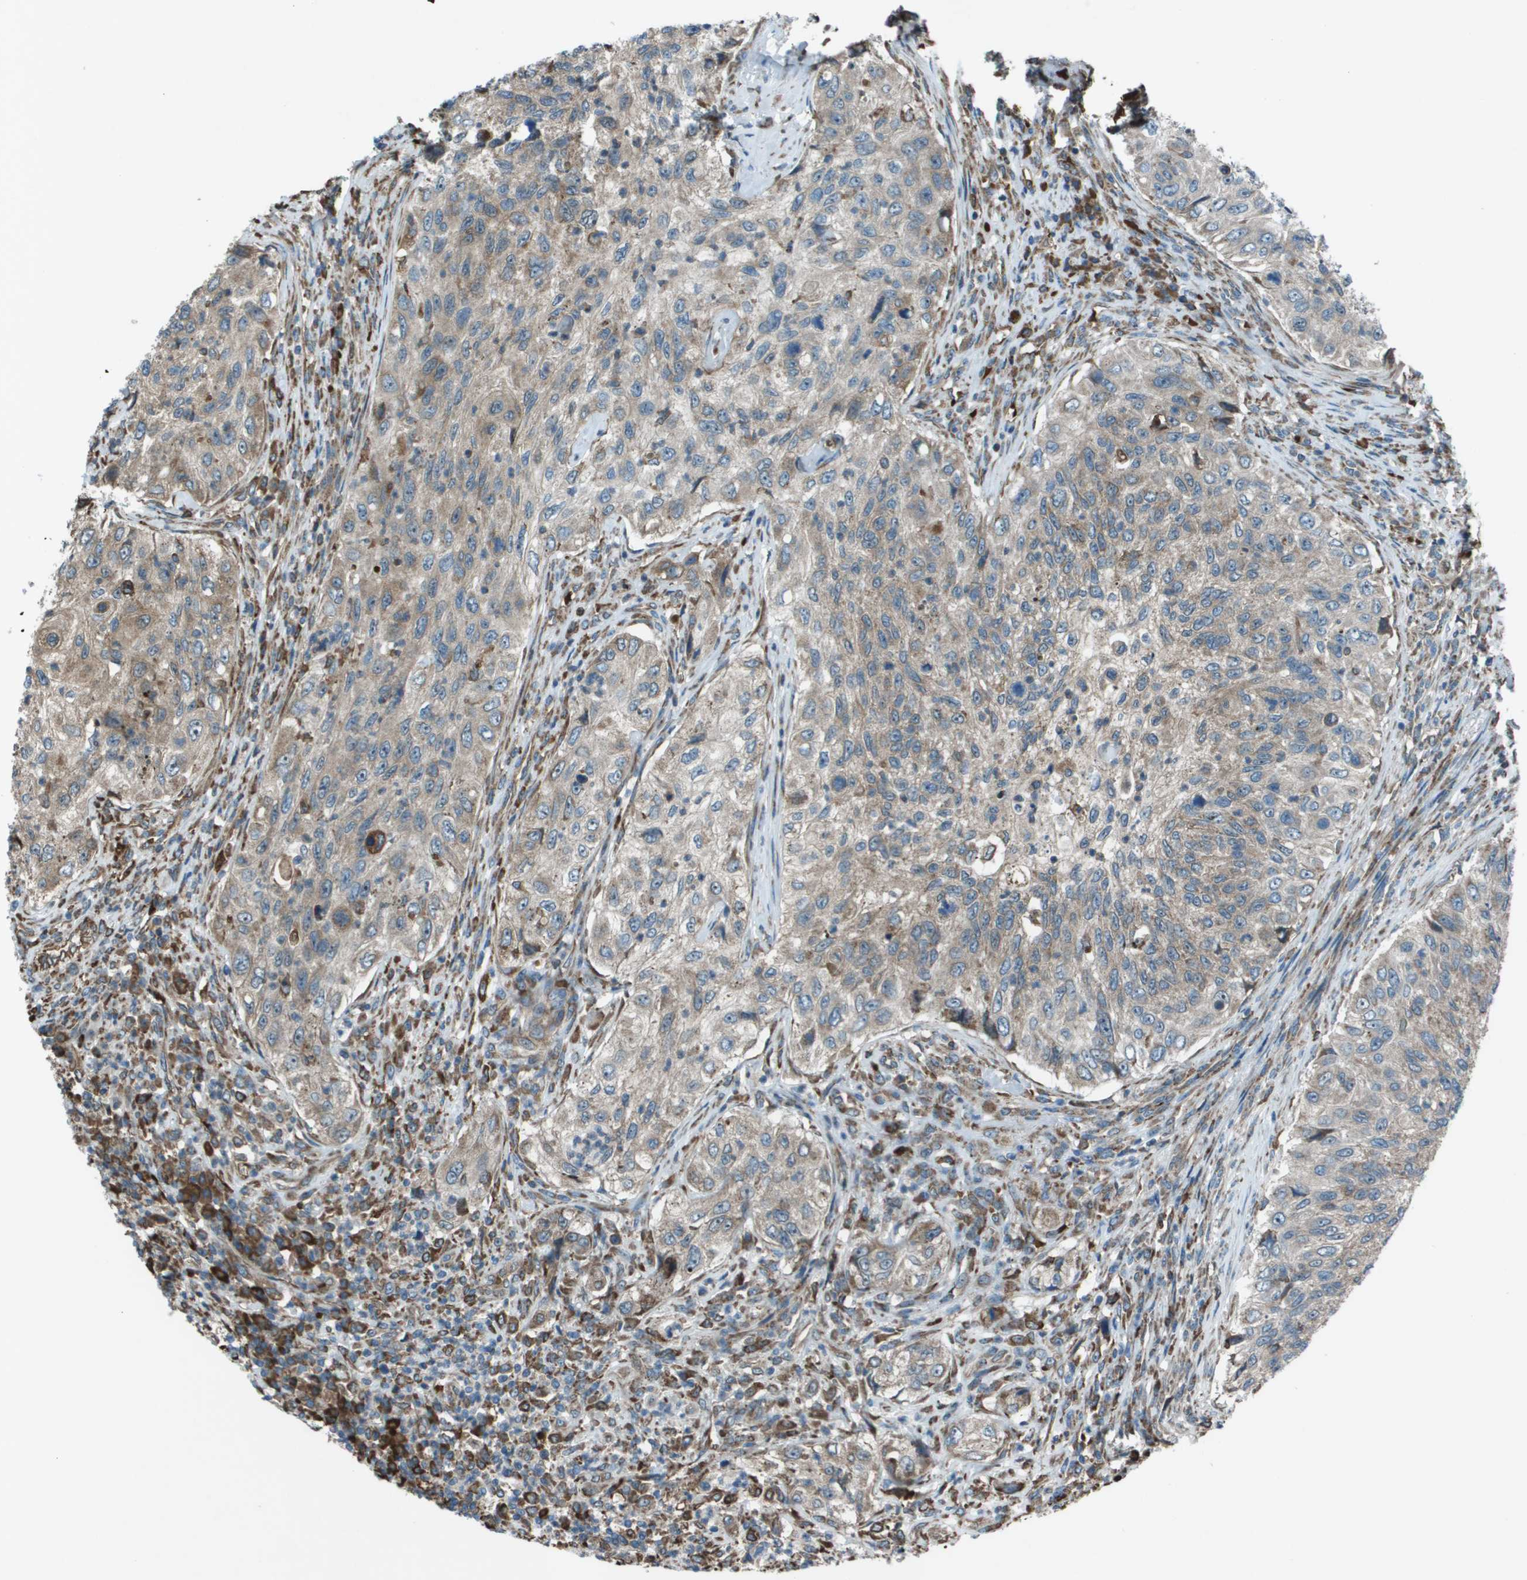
{"staining": {"intensity": "weak", "quantity": "<25%", "location": "cytoplasmic/membranous"}, "tissue": "urothelial cancer", "cell_type": "Tumor cells", "image_type": "cancer", "snomed": [{"axis": "morphology", "description": "Urothelial carcinoma, High grade"}, {"axis": "topography", "description": "Urinary bladder"}], "caption": "Urothelial carcinoma (high-grade) was stained to show a protein in brown. There is no significant expression in tumor cells.", "gene": "UTS2", "patient": {"sex": "female", "age": 60}}